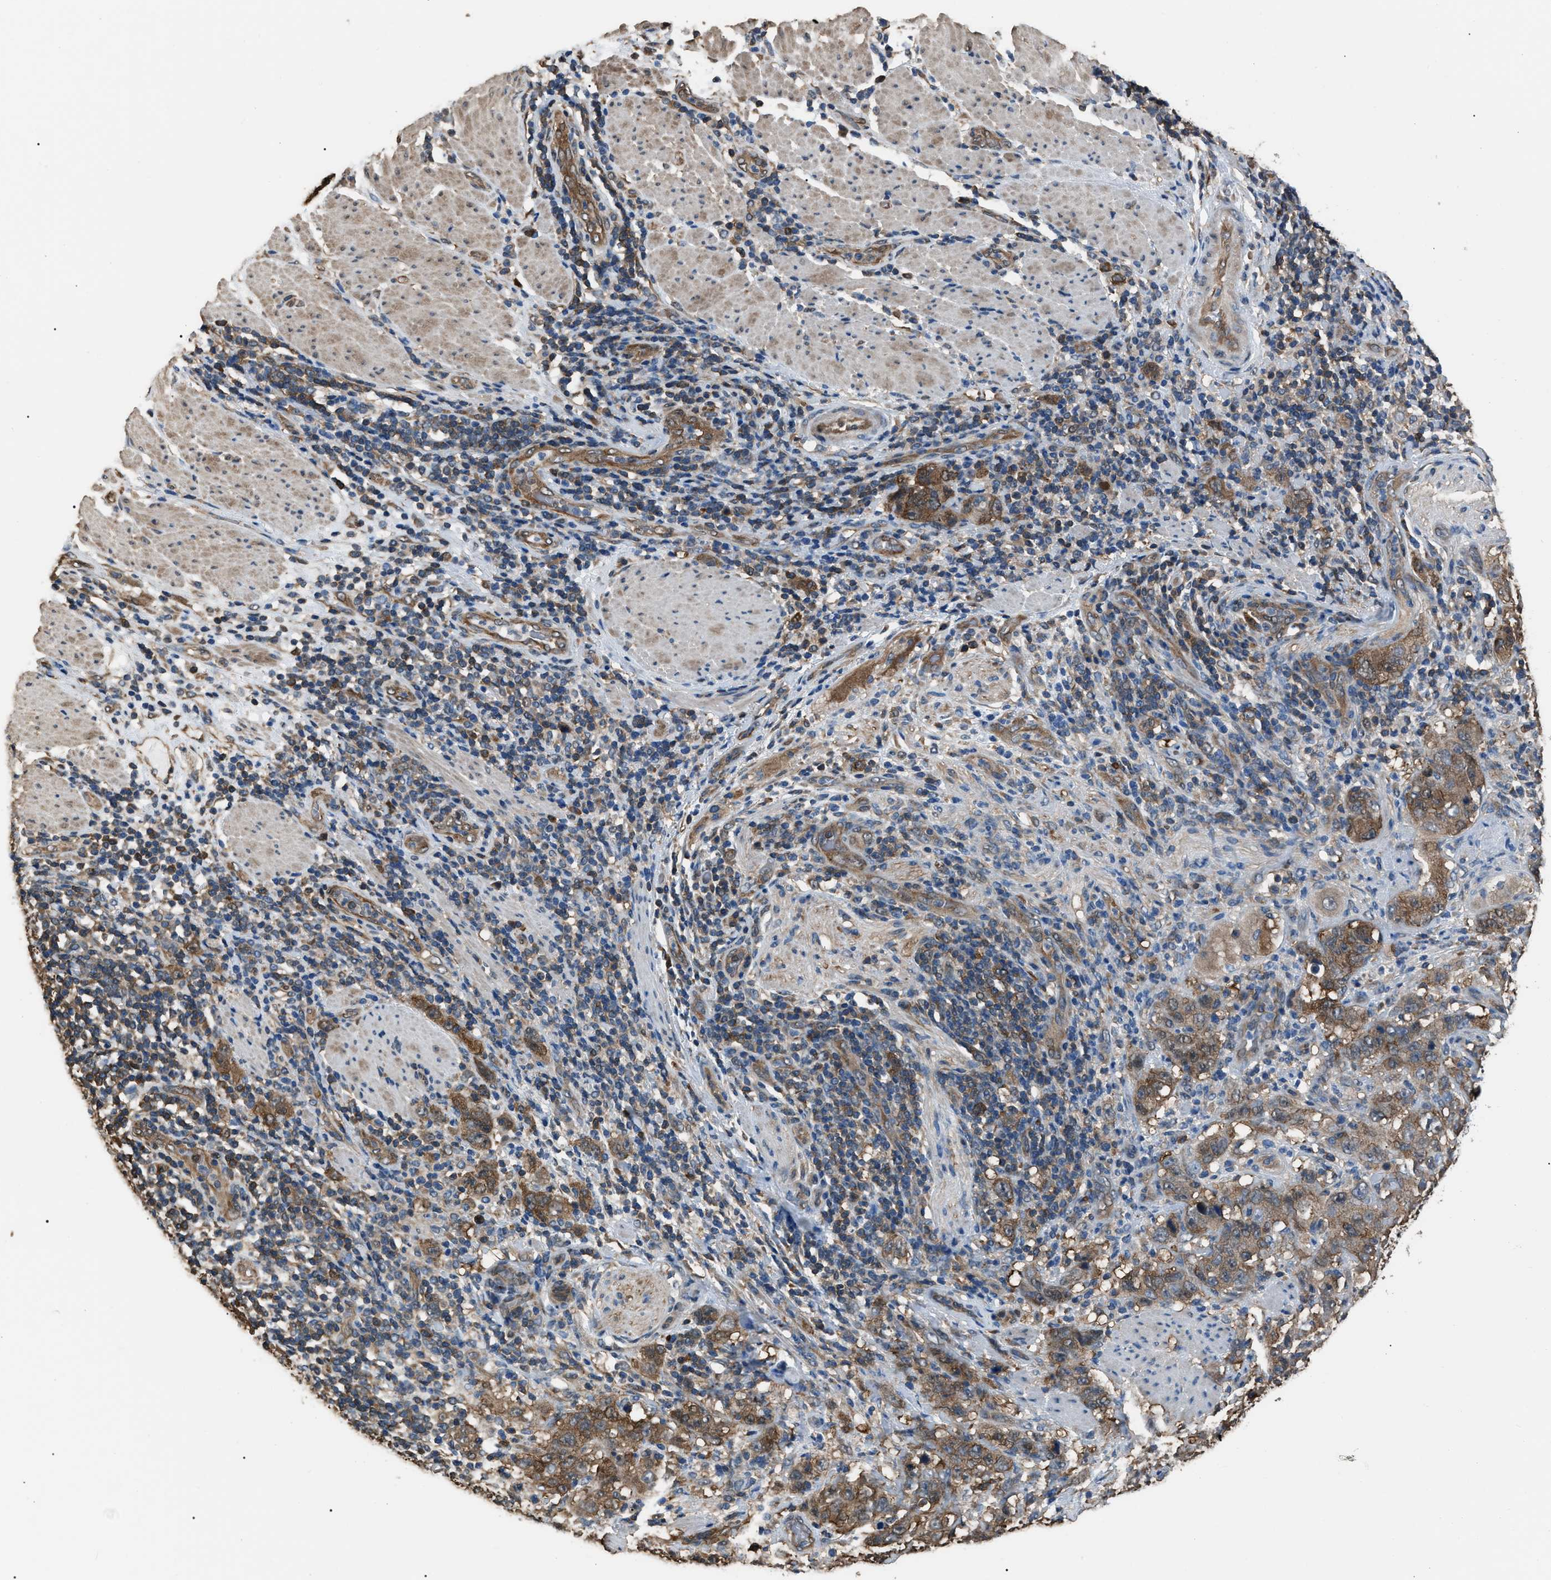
{"staining": {"intensity": "moderate", "quantity": ">75%", "location": "cytoplasmic/membranous"}, "tissue": "stomach cancer", "cell_type": "Tumor cells", "image_type": "cancer", "snomed": [{"axis": "morphology", "description": "Adenocarcinoma, NOS"}, {"axis": "topography", "description": "Stomach"}], "caption": "DAB immunohistochemical staining of human adenocarcinoma (stomach) displays moderate cytoplasmic/membranous protein staining in about >75% of tumor cells.", "gene": "PDCD5", "patient": {"sex": "male", "age": 48}}